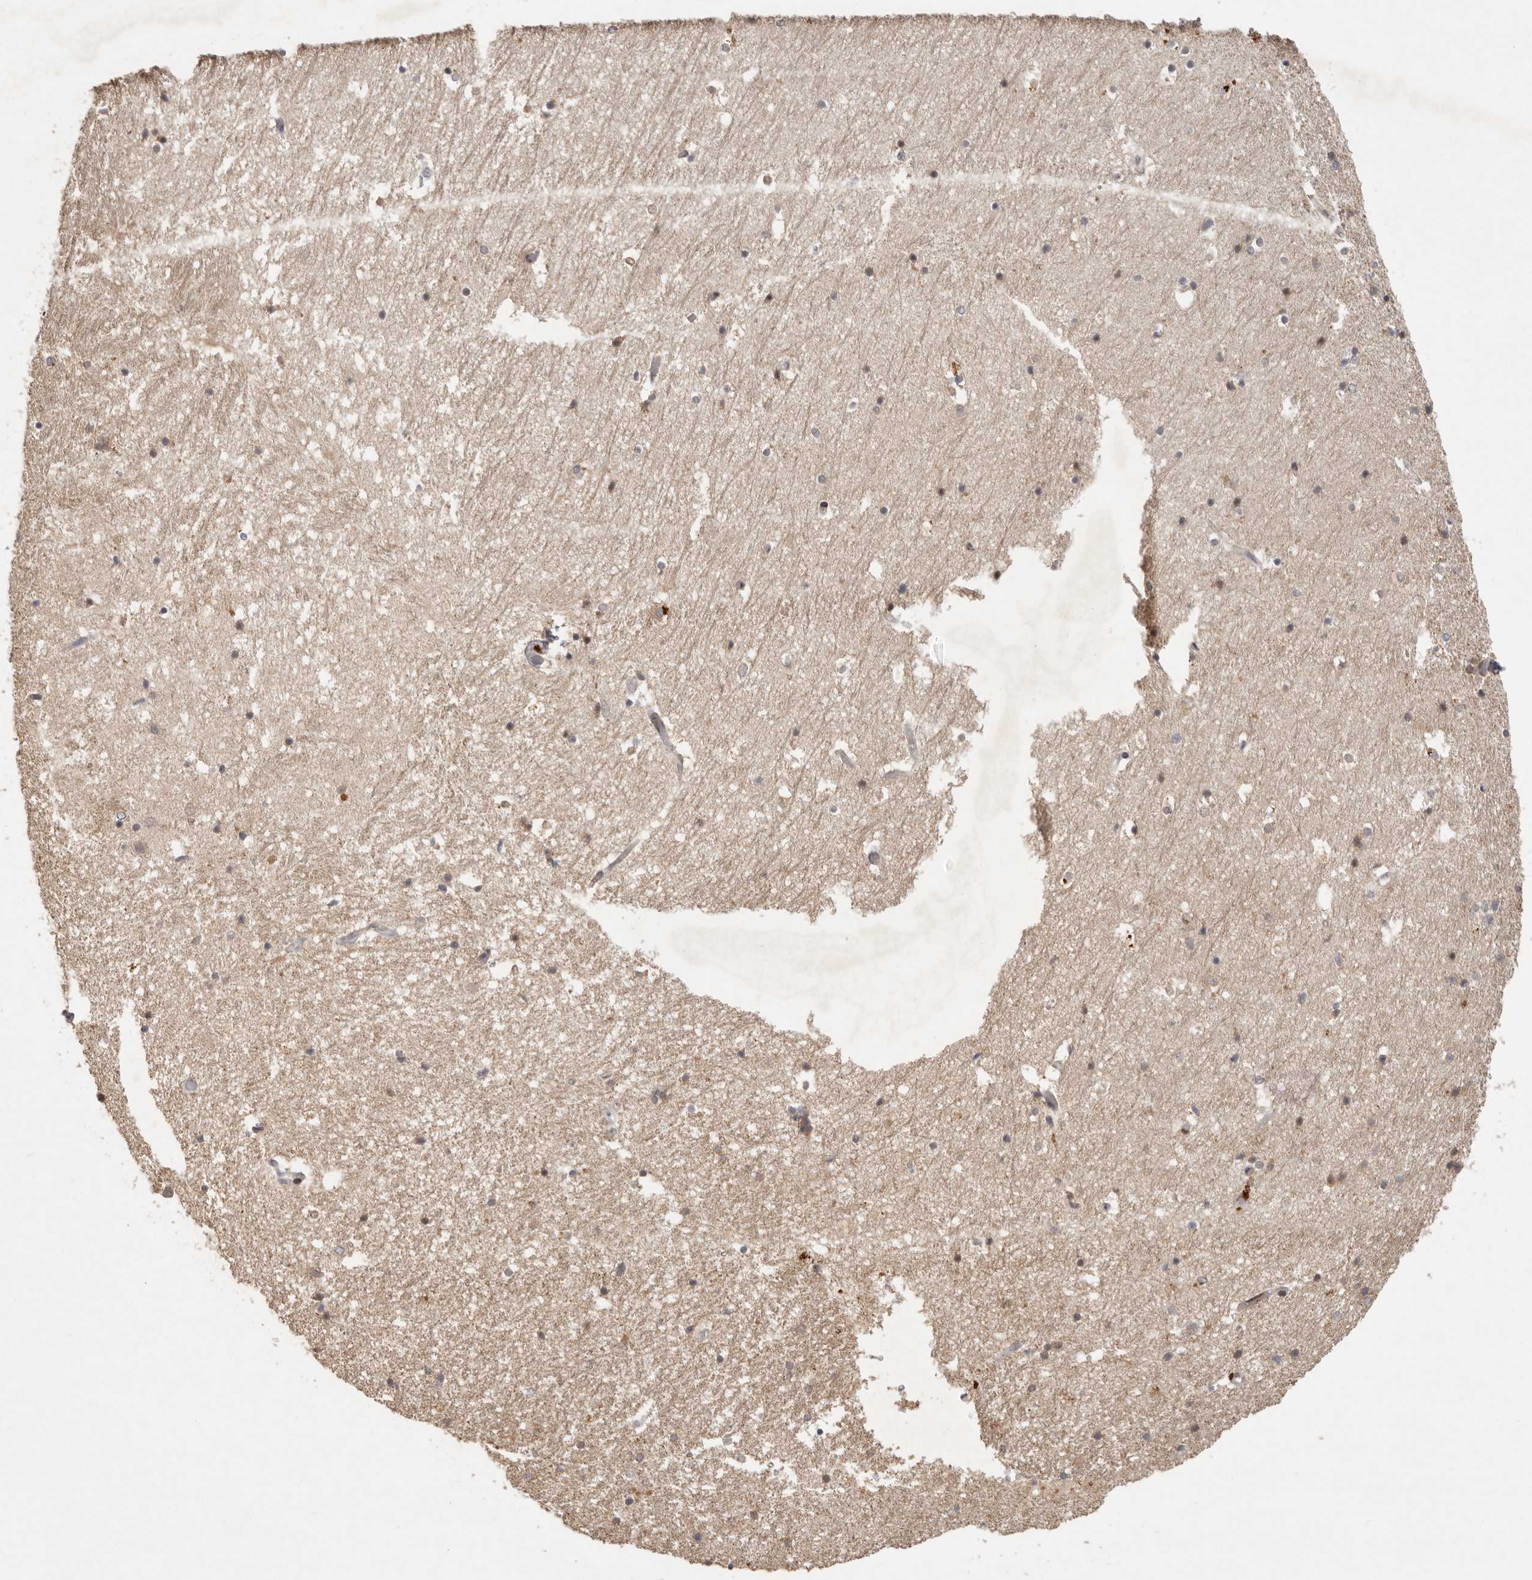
{"staining": {"intensity": "weak", "quantity": "25%-75%", "location": "cytoplasmic/membranous"}, "tissue": "hippocampus", "cell_type": "Glial cells", "image_type": "normal", "snomed": [{"axis": "morphology", "description": "Normal tissue, NOS"}, {"axis": "topography", "description": "Hippocampus"}], "caption": "DAB immunohistochemical staining of unremarkable human hippocampus exhibits weak cytoplasmic/membranous protein staining in approximately 25%-75% of glial cells.", "gene": "LRRC75A", "patient": {"sex": "female", "age": 52}}